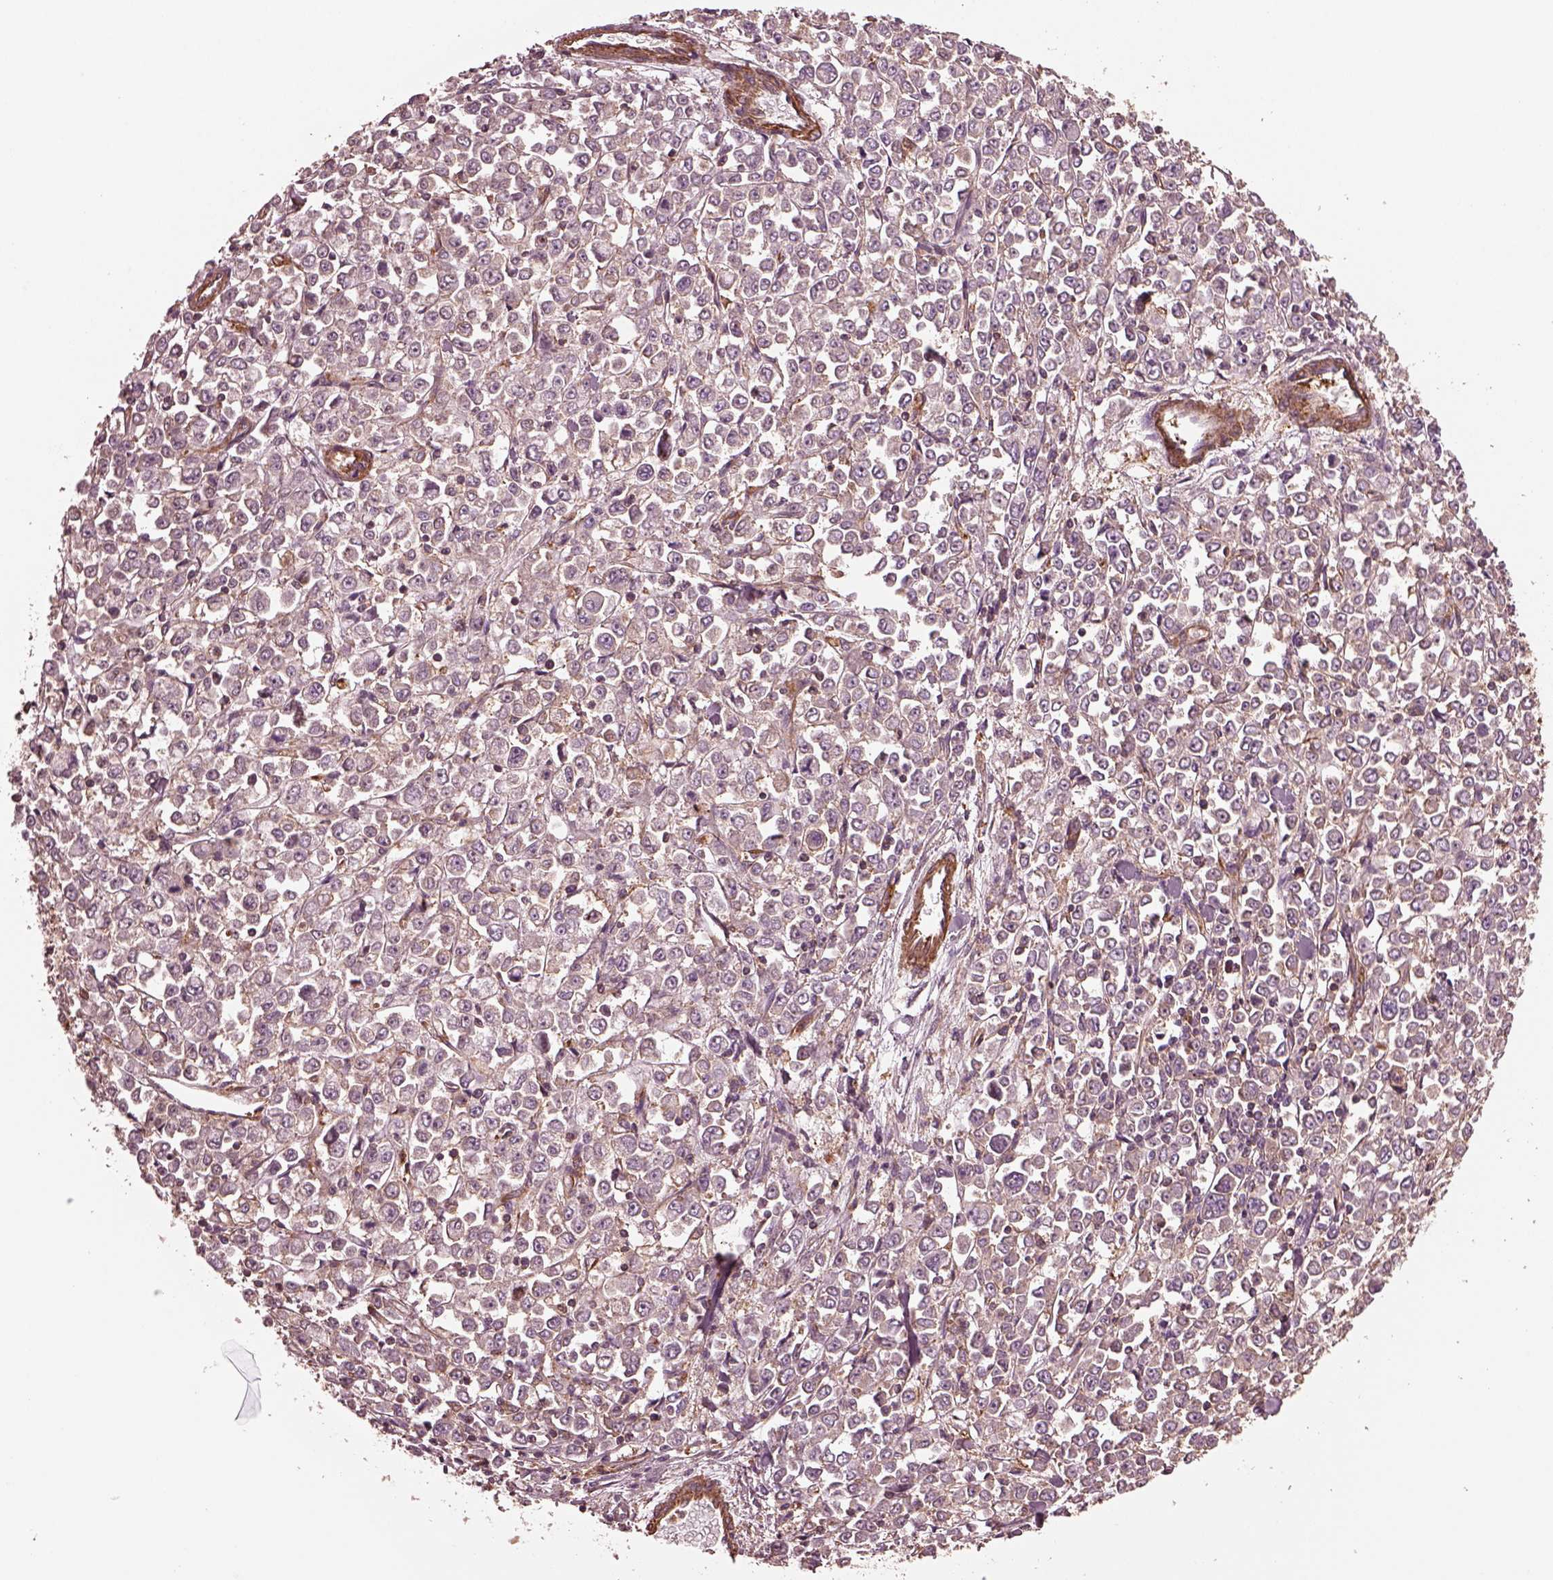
{"staining": {"intensity": "weak", "quantity": "25%-75%", "location": "cytoplasmic/membranous"}, "tissue": "stomach cancer", "cell_type": "Tumor cells", "image_type": "cancer", "snomed": [{"axis": "morphology", "description": "Adenocarcinoma, NOS"}, {"axis": "topography", "description": "Stomach, upper"}], "caption": "Weak cytoplasmic/membranous expression for a protein is identified in about 25%-75% of tumor cells of adenocarcinoma (stomach) using immunohistochemistry.", "gene": "MYL6", "patient": {"sex": "male", "age": 70}}